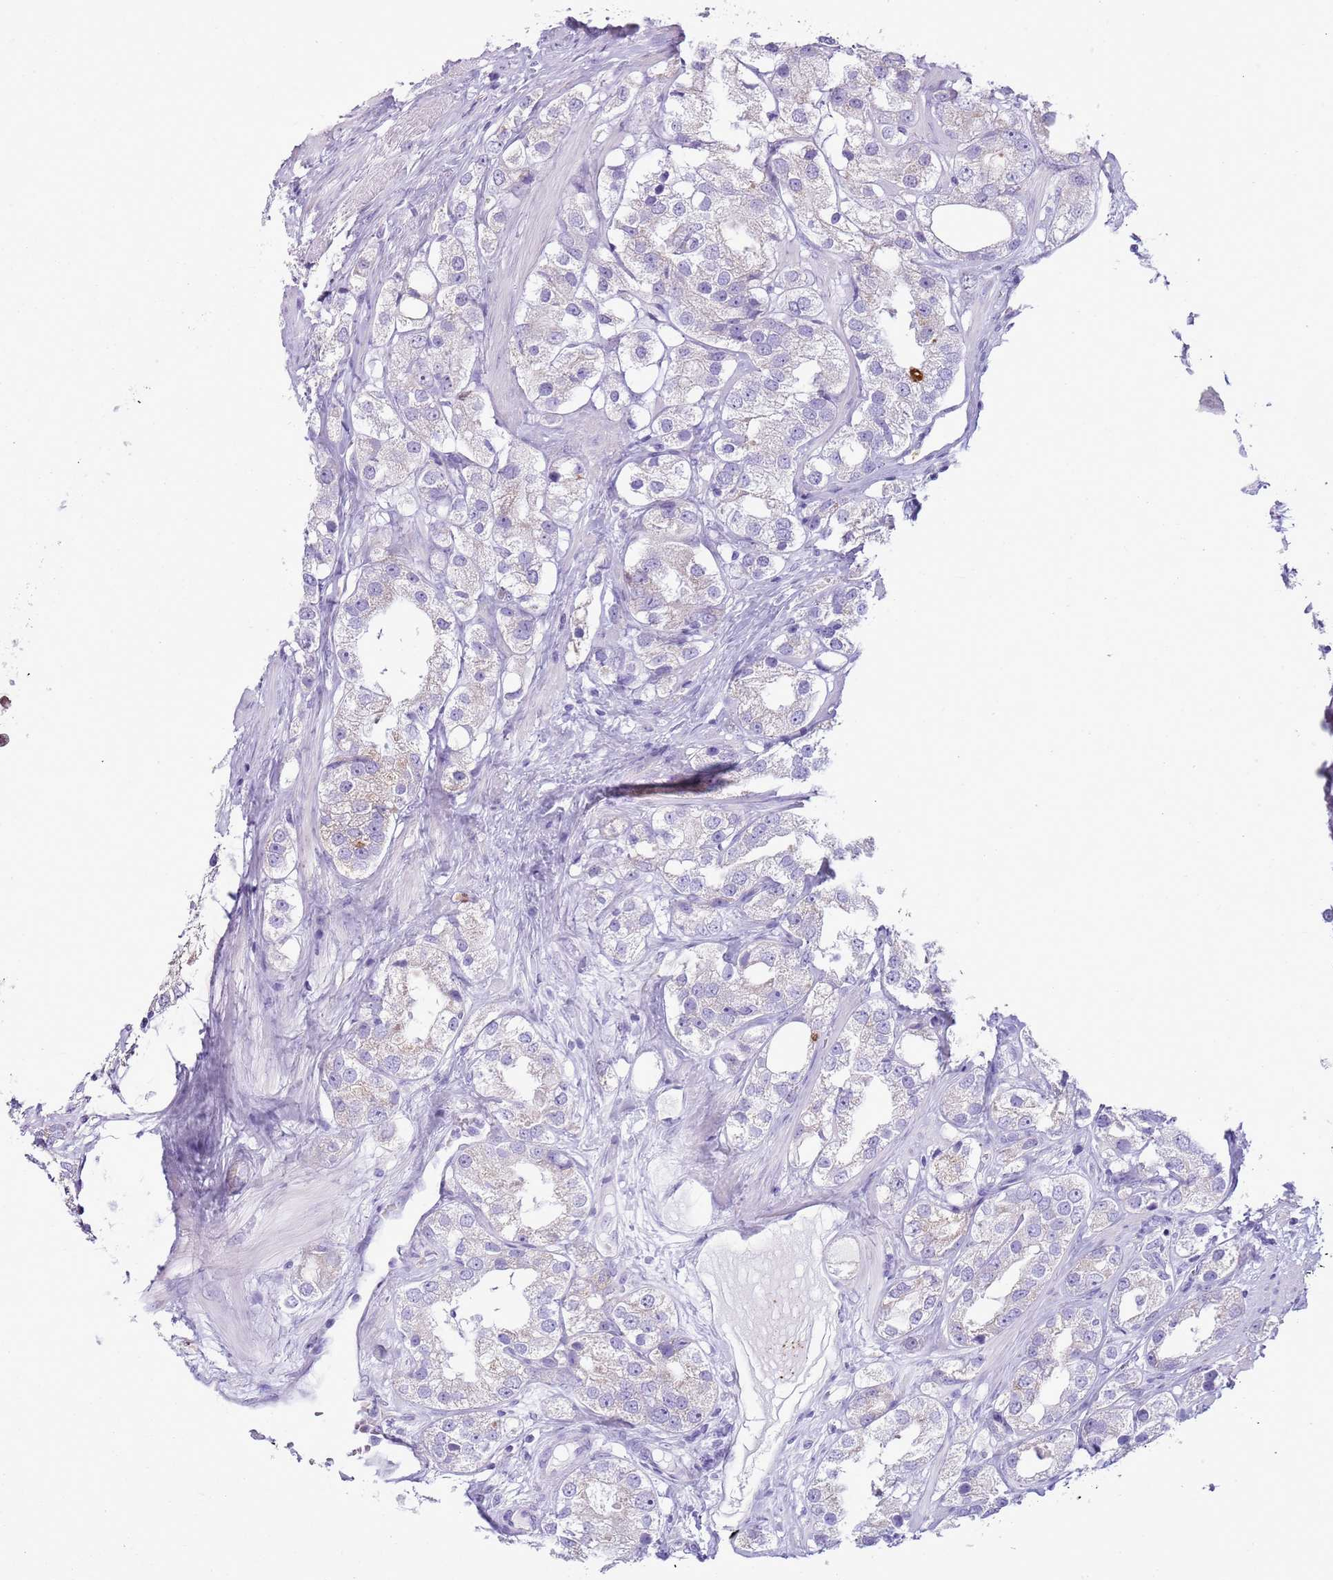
{"staining": {"intensity": "negative", "quantity": "none", "location": "none"}, "tissue": "prostate cancer", "cell_type": "Tumor cells", "image_type": "cancer", "snomed": [{"axis": "morphology", "description": "Adenocarcinoma, NOS"}, {"axis": "topography", "description": "Prostate"}], "caption": "IHC image of human prostate cancer stained for a protein (brown), which demonstrates no staining in tumor cells.", "gene": "CD177", "patient": {"sex": "male", "age": 79}}